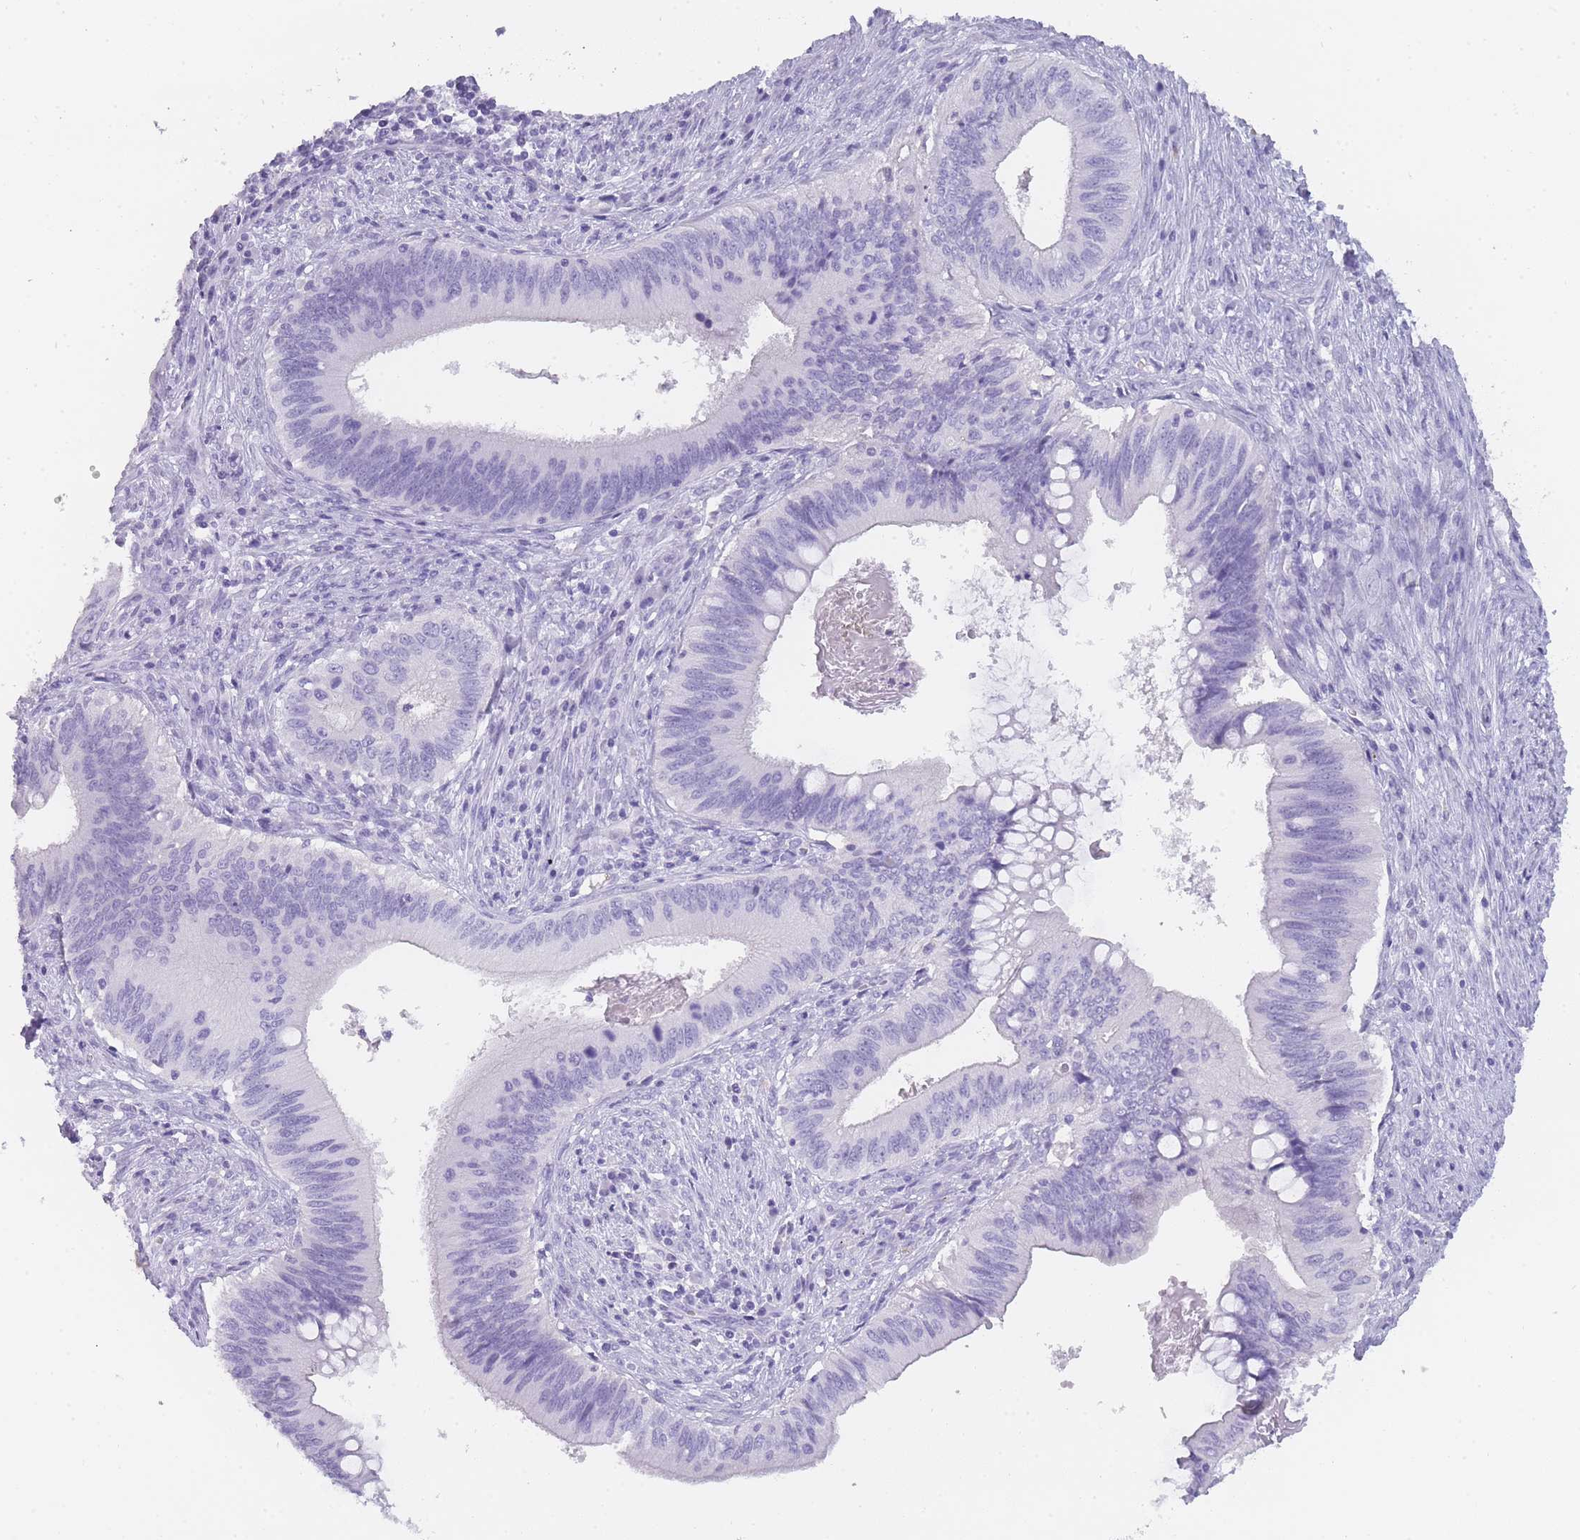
{"staining": {"intensity": "negative", "quantity": "none", "location": "none"}, "tissue": "cervical cancer", "cell_type": "Tumor cells", "image_type": "cancer", "snomed": [{"axis": "morphology", "description": "Adenocarcinoma, NOS"}, {"axis": "topography", "description": "Cervix"}], "caption": "A high-resolution image shows IHC staining of cervical cancer, which displays no significant expression in tumor cells.", "gene": "TCP11", "patient": {"sex": "female", "age": 42}}